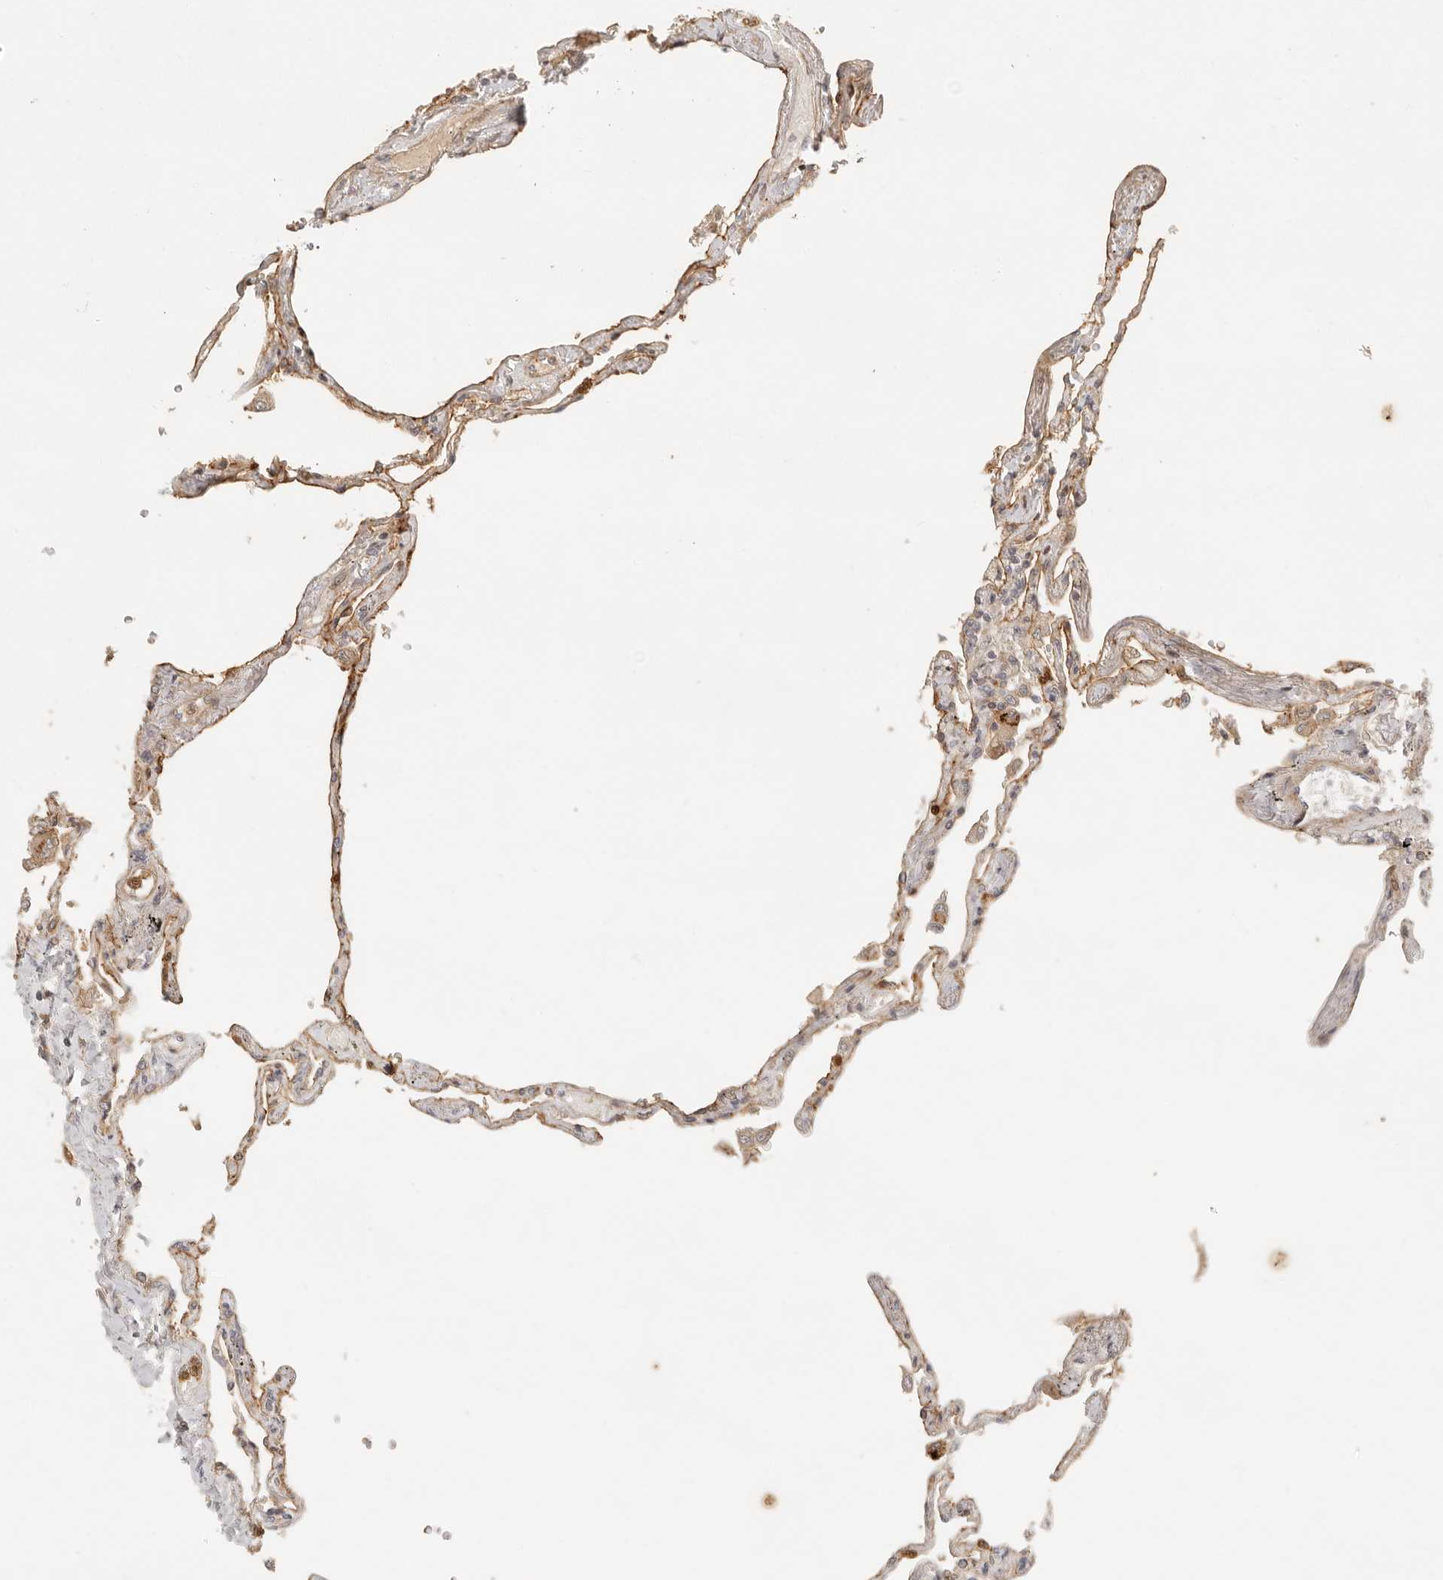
{"staining": {"intensity": "moderate", "quantity": "<25%", "location": "cytoplasmic/membranous"}, "tissue": "lung", "cell_type": "Alveolar cells", "image_type": "normal", "snomed": [{"axis": "morphology", "description": "Normal tissue, NOS"}, {"axis": "topography", "description": "Lung"}], "caption": "The image exhibits a brown stain indicating the presence of a protein in the cytoplasmic/membranous of alveolar cells in lung.", "gene": "KLHL38", "patient": {"sex": "female", "age": 67}}